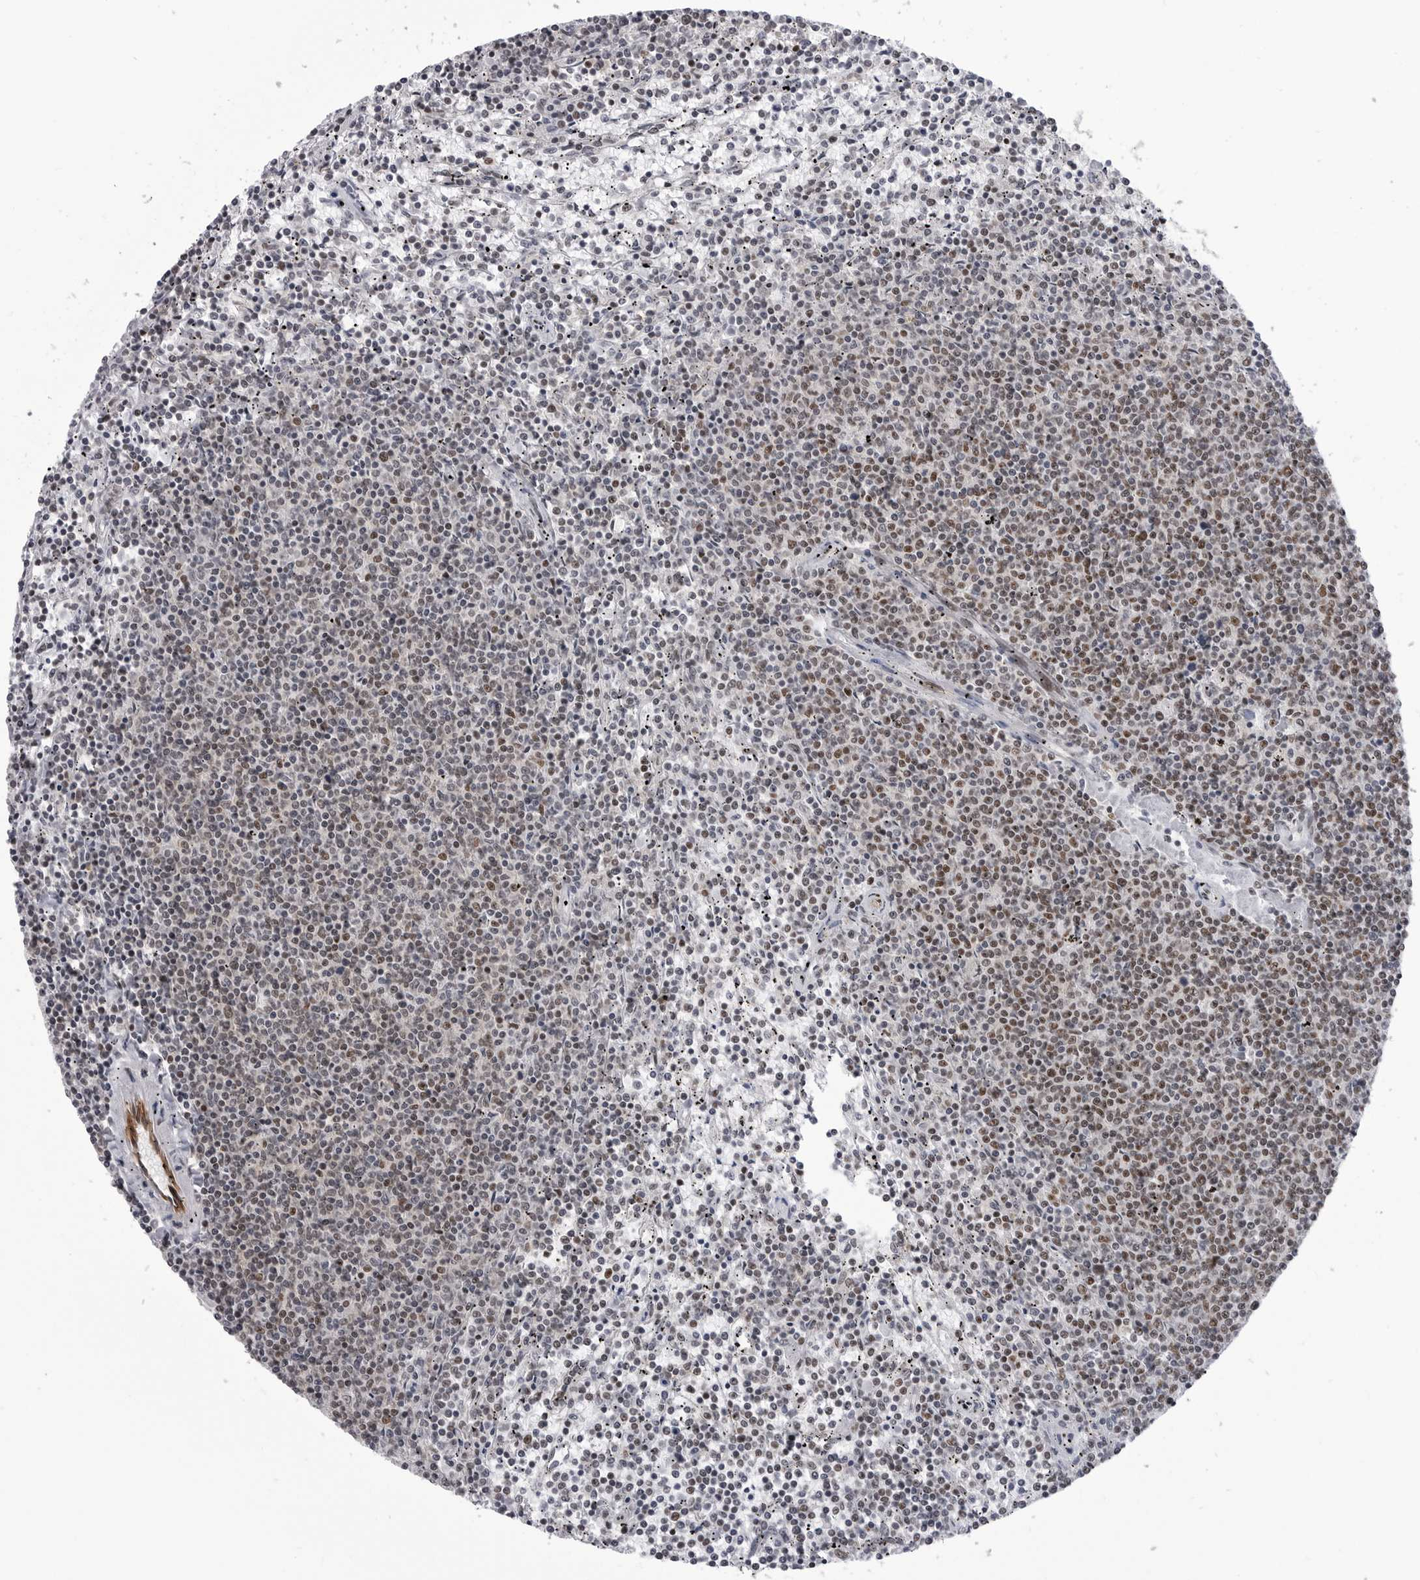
{"staining": {"intensity": "weak", "quantity": "25%-75%", "location": "nuclear"}, "tissue": "lymphoma", "cell_type": "Tumor cells", "image_type": "cancer", "snomed": [{"axis": "morphology", "description": "Malignant lymphoma, non-Hodgkin's type, Low grade"}, {"axis": "topography", "description": "Spleen"}], "caption": "There is low levels of weak nuclear staining in tumor cells of low-grade malignant lymphoma, non-Hodgkin's type, as demonstrated by immunohistochemical staining (brown color).", "gene": "RNF26", "patient": {"sex": "female", "age": 50}}